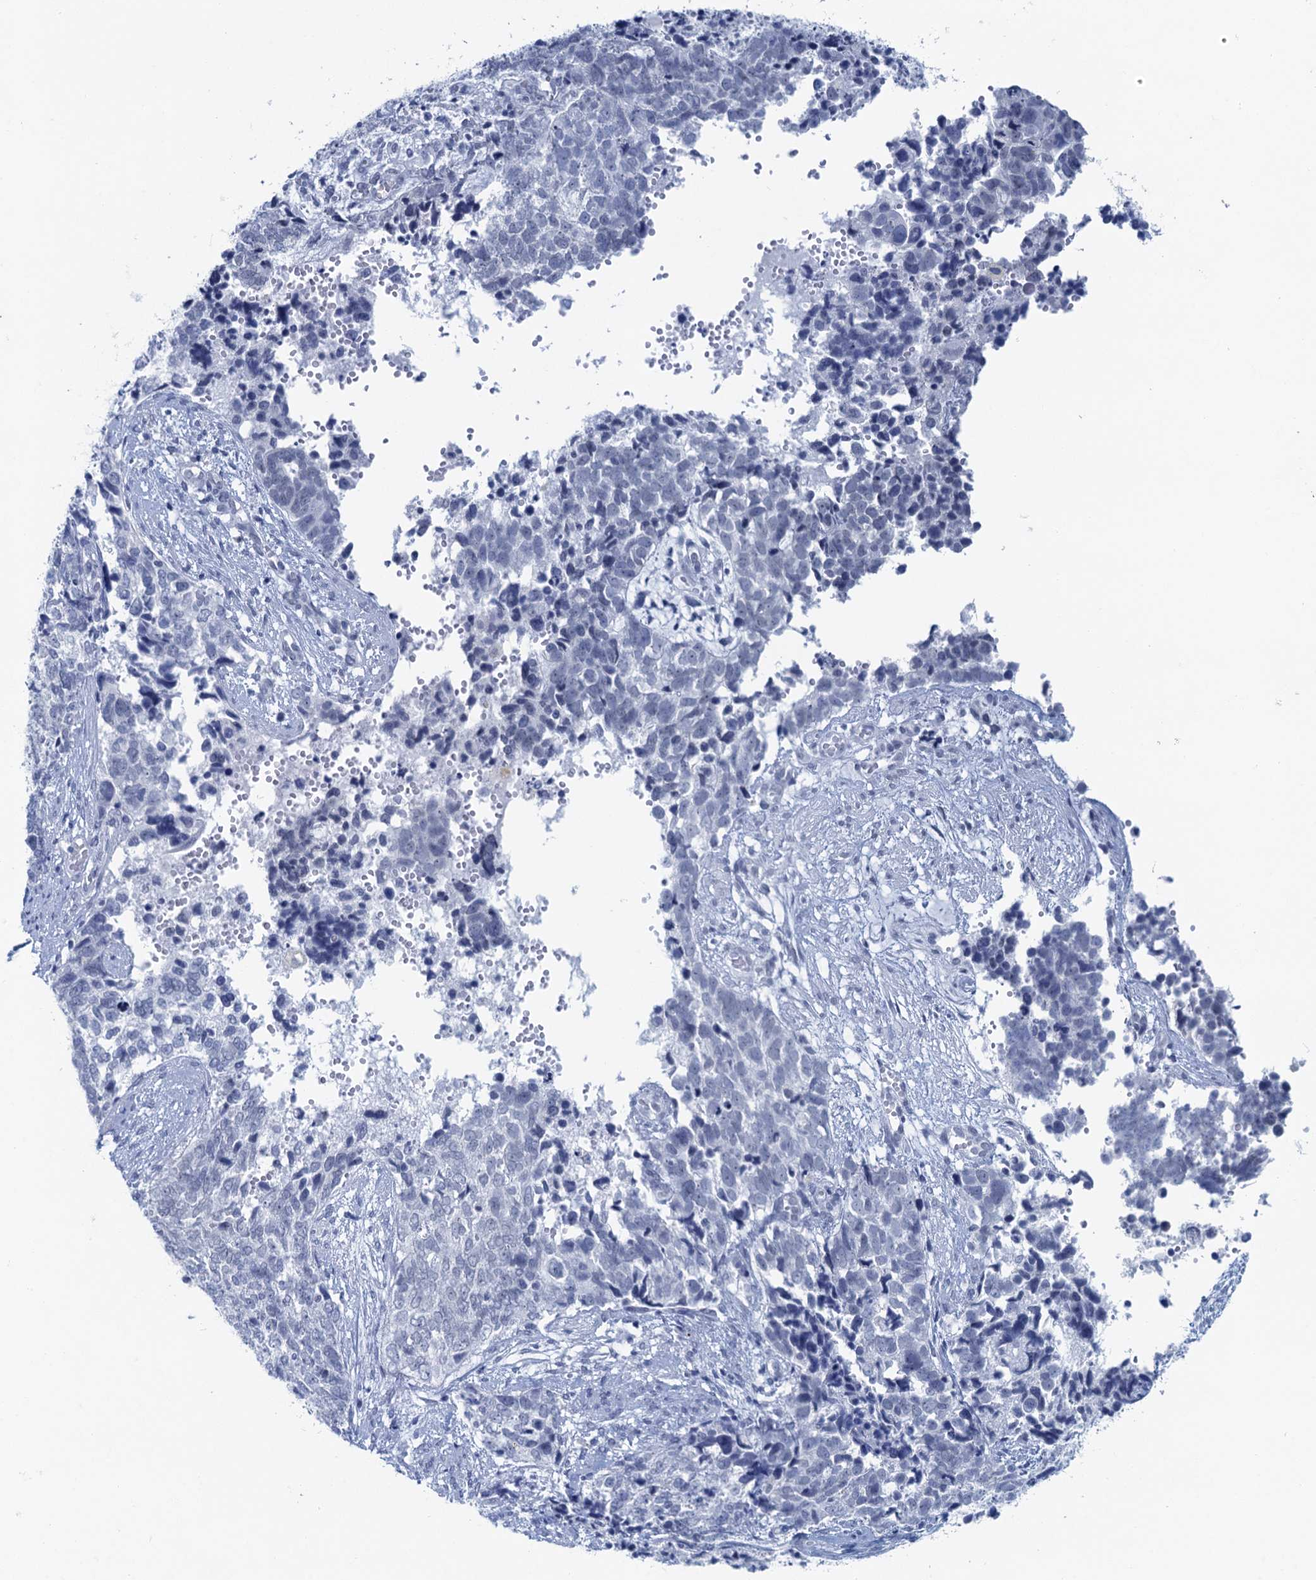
{"staining": {"intensity": "negative", "quantity": "none", "location": "none"}, "tissue": "cervical cancer", "cell_type": "Tumor cells", "image_type": "cancer", "snomed": [{"axis": "morphology", "description": "Squamous cell carcinoma, NOS"}, {"axis": "topography", "description": "Cervix"}], "caption": "Squamous cell carcinoma (cervical) was stained to show a protein in brown. There is no significant positivity in tumor cells.", "gene": "HAPSTR1", "patient": {"sex": "female", "age": 63}}